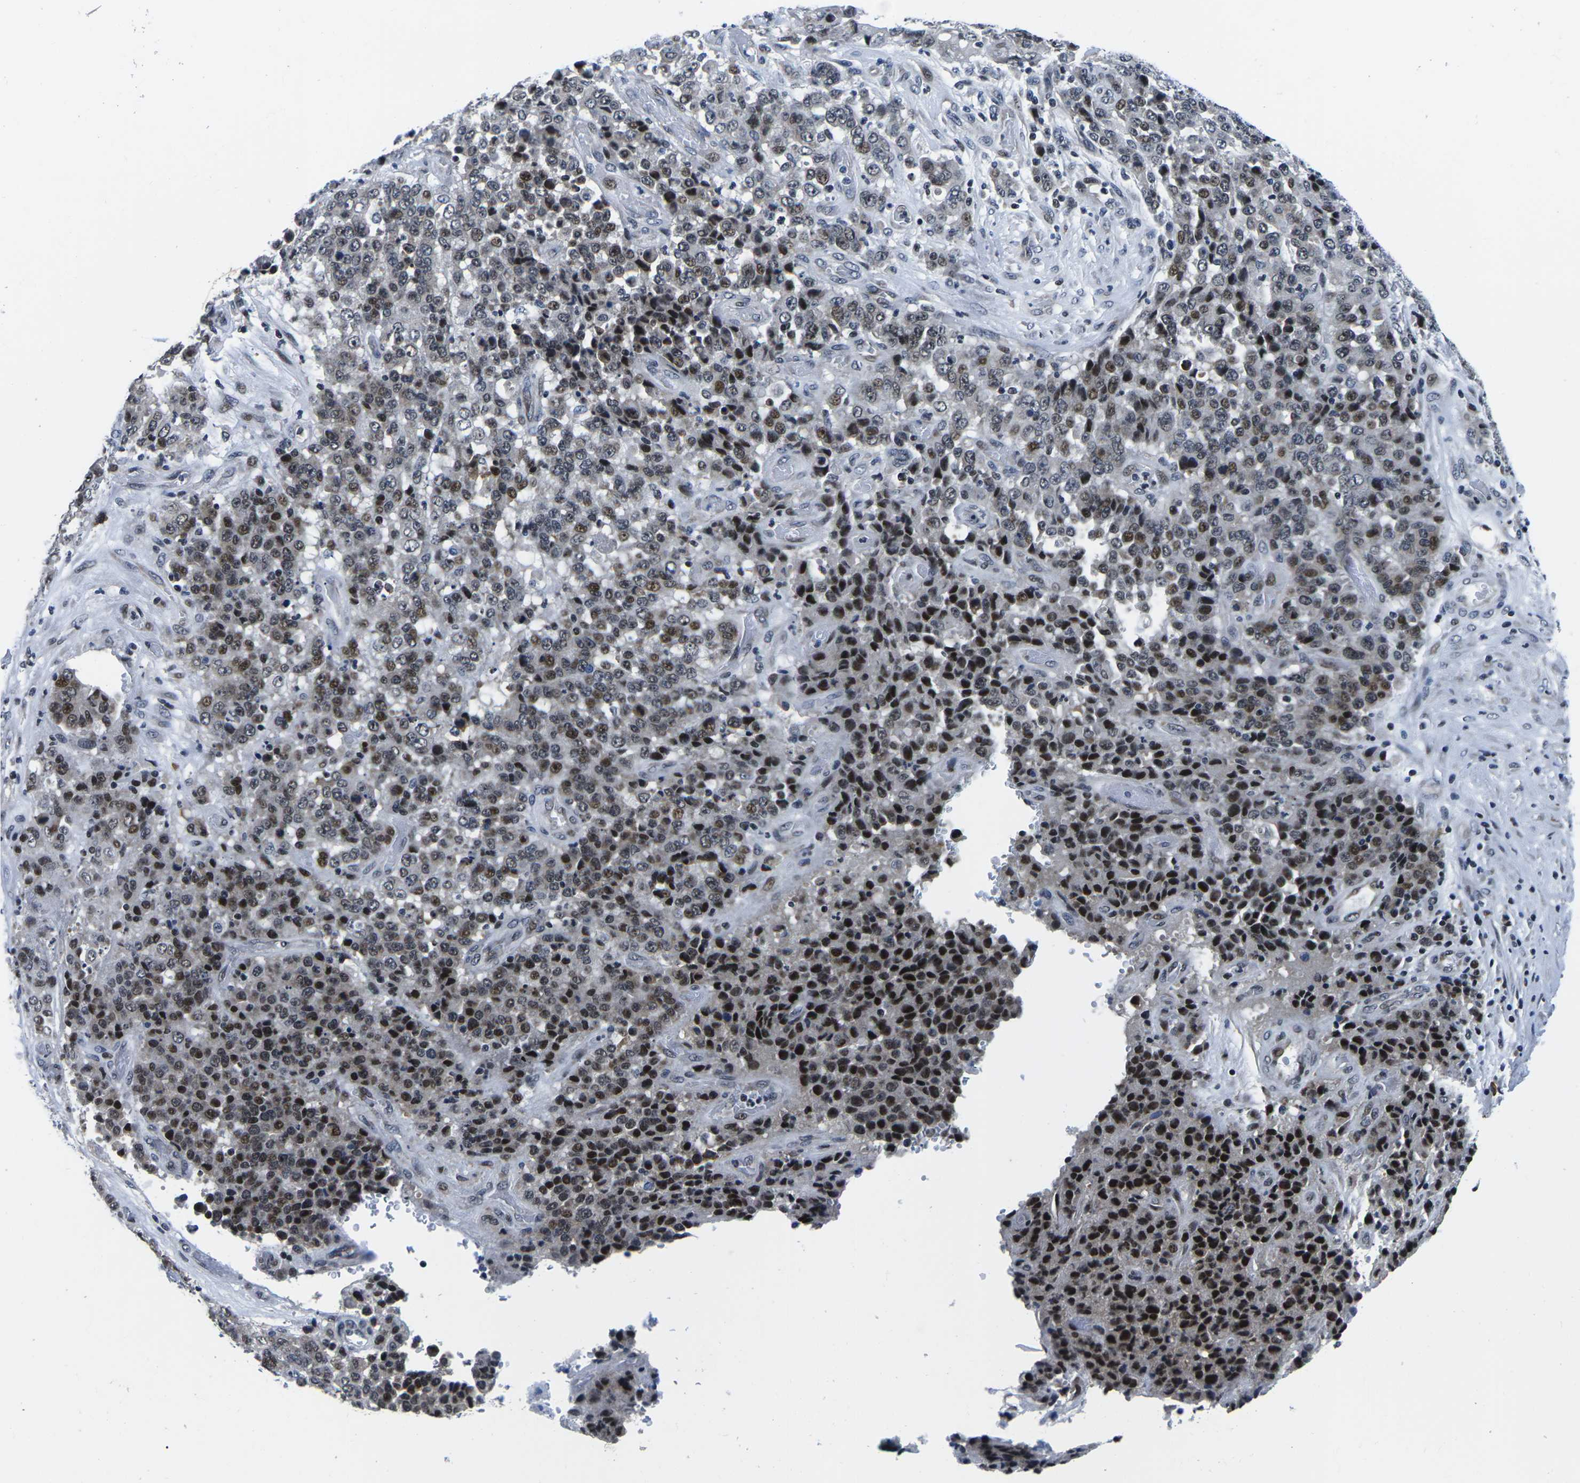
{"staining": {"intensity": "strong", "quantity": ">75%", "location": "nuclear"}, "tissue": "stomach cancer", "cell_type": "Tumor cells", "image_type": "cancer", "snomed": [{"axis": "morphology", "description": "Adenocarcinoma, NOS"}, {"axis": "topography", "description": "Stomach"}], "caption": "Immunohistochemical staining of human stomach adenocarcinoma exhibits high levels of strong nuclear staining in approximately >75% of tumor cells. (IHC, brightfield microscopy, high magnification).", "gene": "CDC73", "patient": {"sex": "female", "age": 73}}